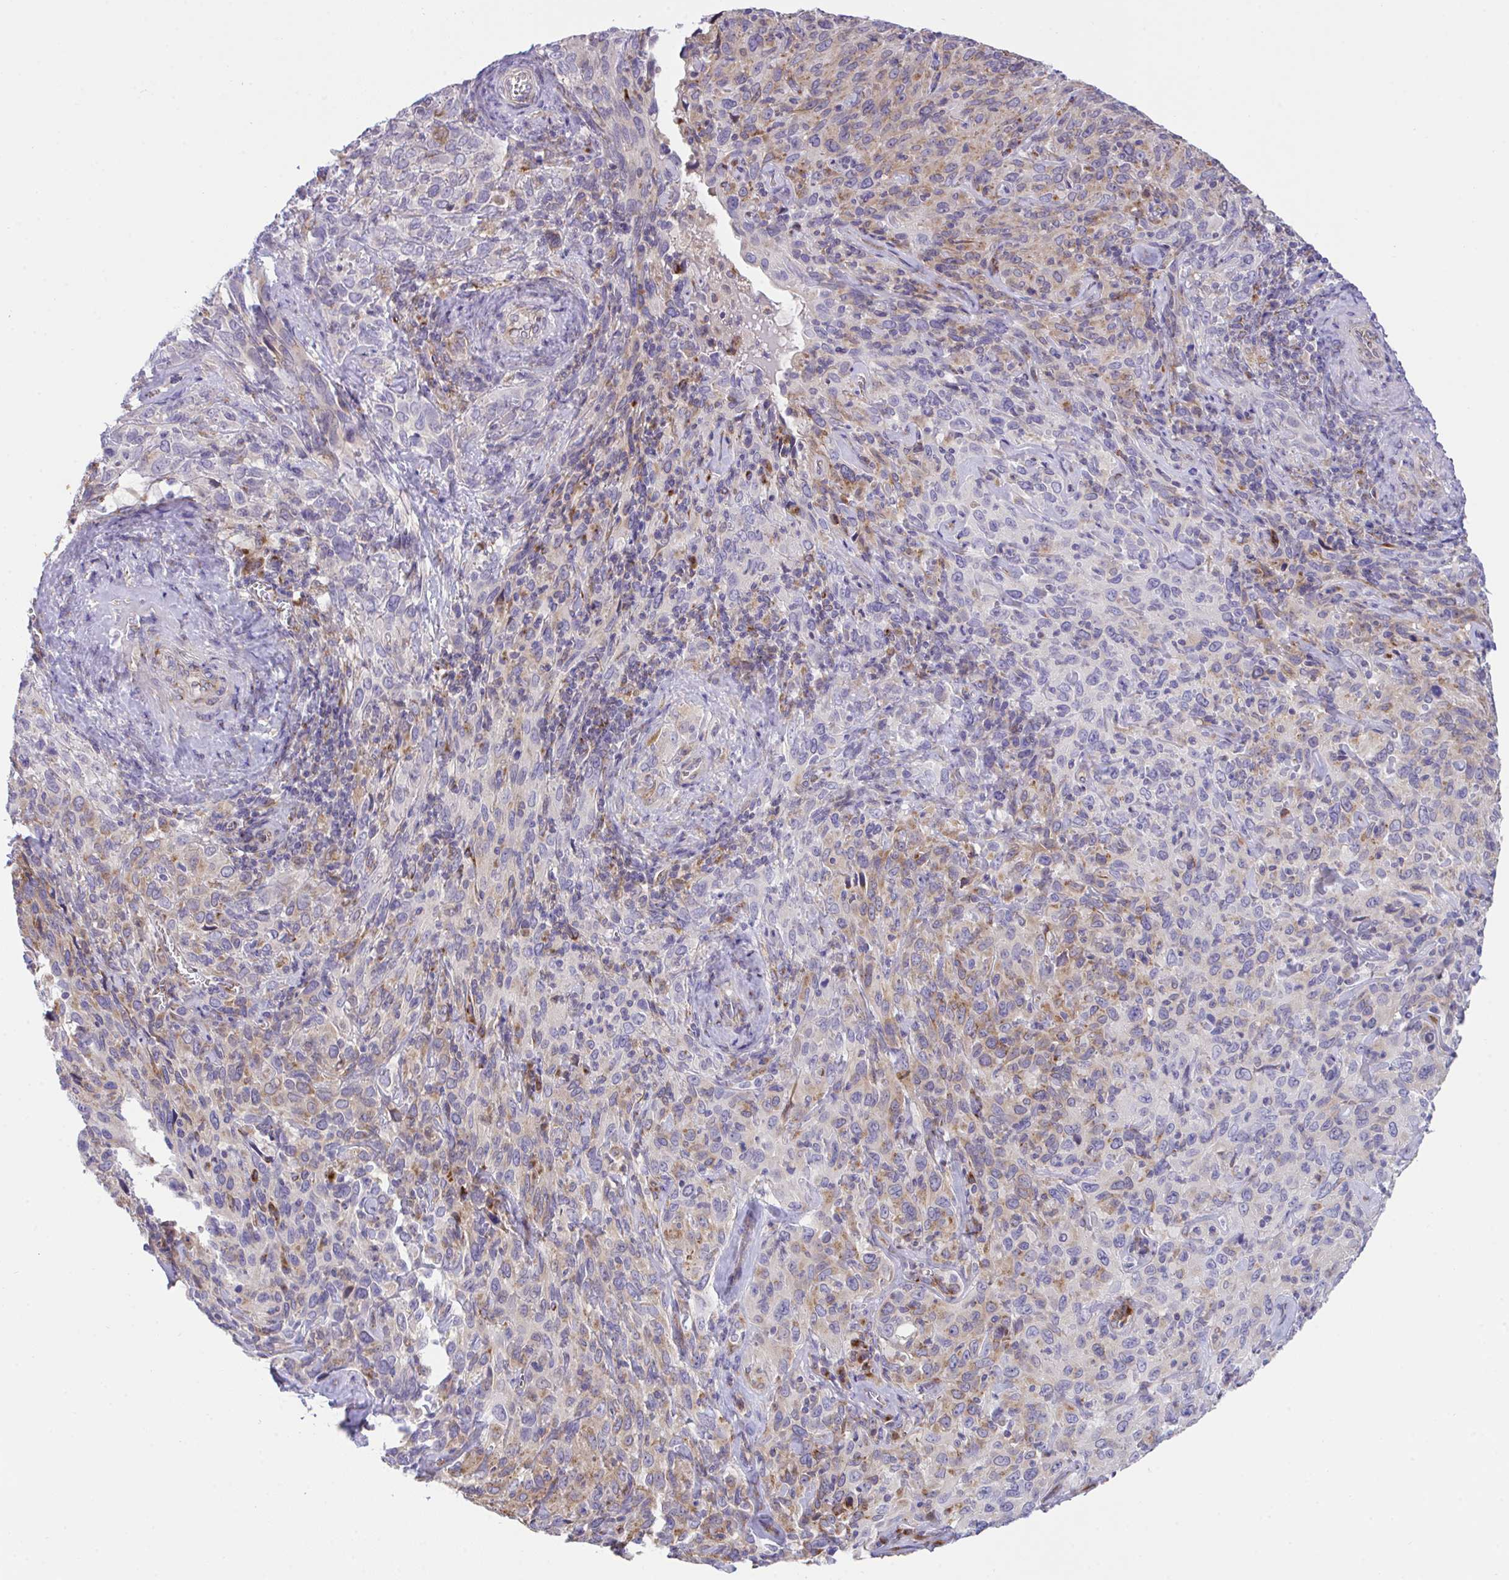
{"staining": {"intensity": "moderate", "quantity": "25%-75%", "location": "cytoplasmic/membranous"}, "tissue": "cervical cancer", "cell_type": "Tumor cells", "image_type": "cancer", "snomed": [{"axis": "morphology", "description": "Normal tissue, NOS"}, {"axis": "morphology", "description": "Squamous cell carcinoma, NOS"}, {"axis": "topography", "description": "Cervix"}], "caption": "DAB immunohistochemical staining of cervical cancer (squamous cell carcinoma) demonstrates moderate cytoplasmic/membranous protein staining in approximately 25%-75% of tumor cells.", "gene": "MIA3", "patient": {"sex": "female", "age": 51}}